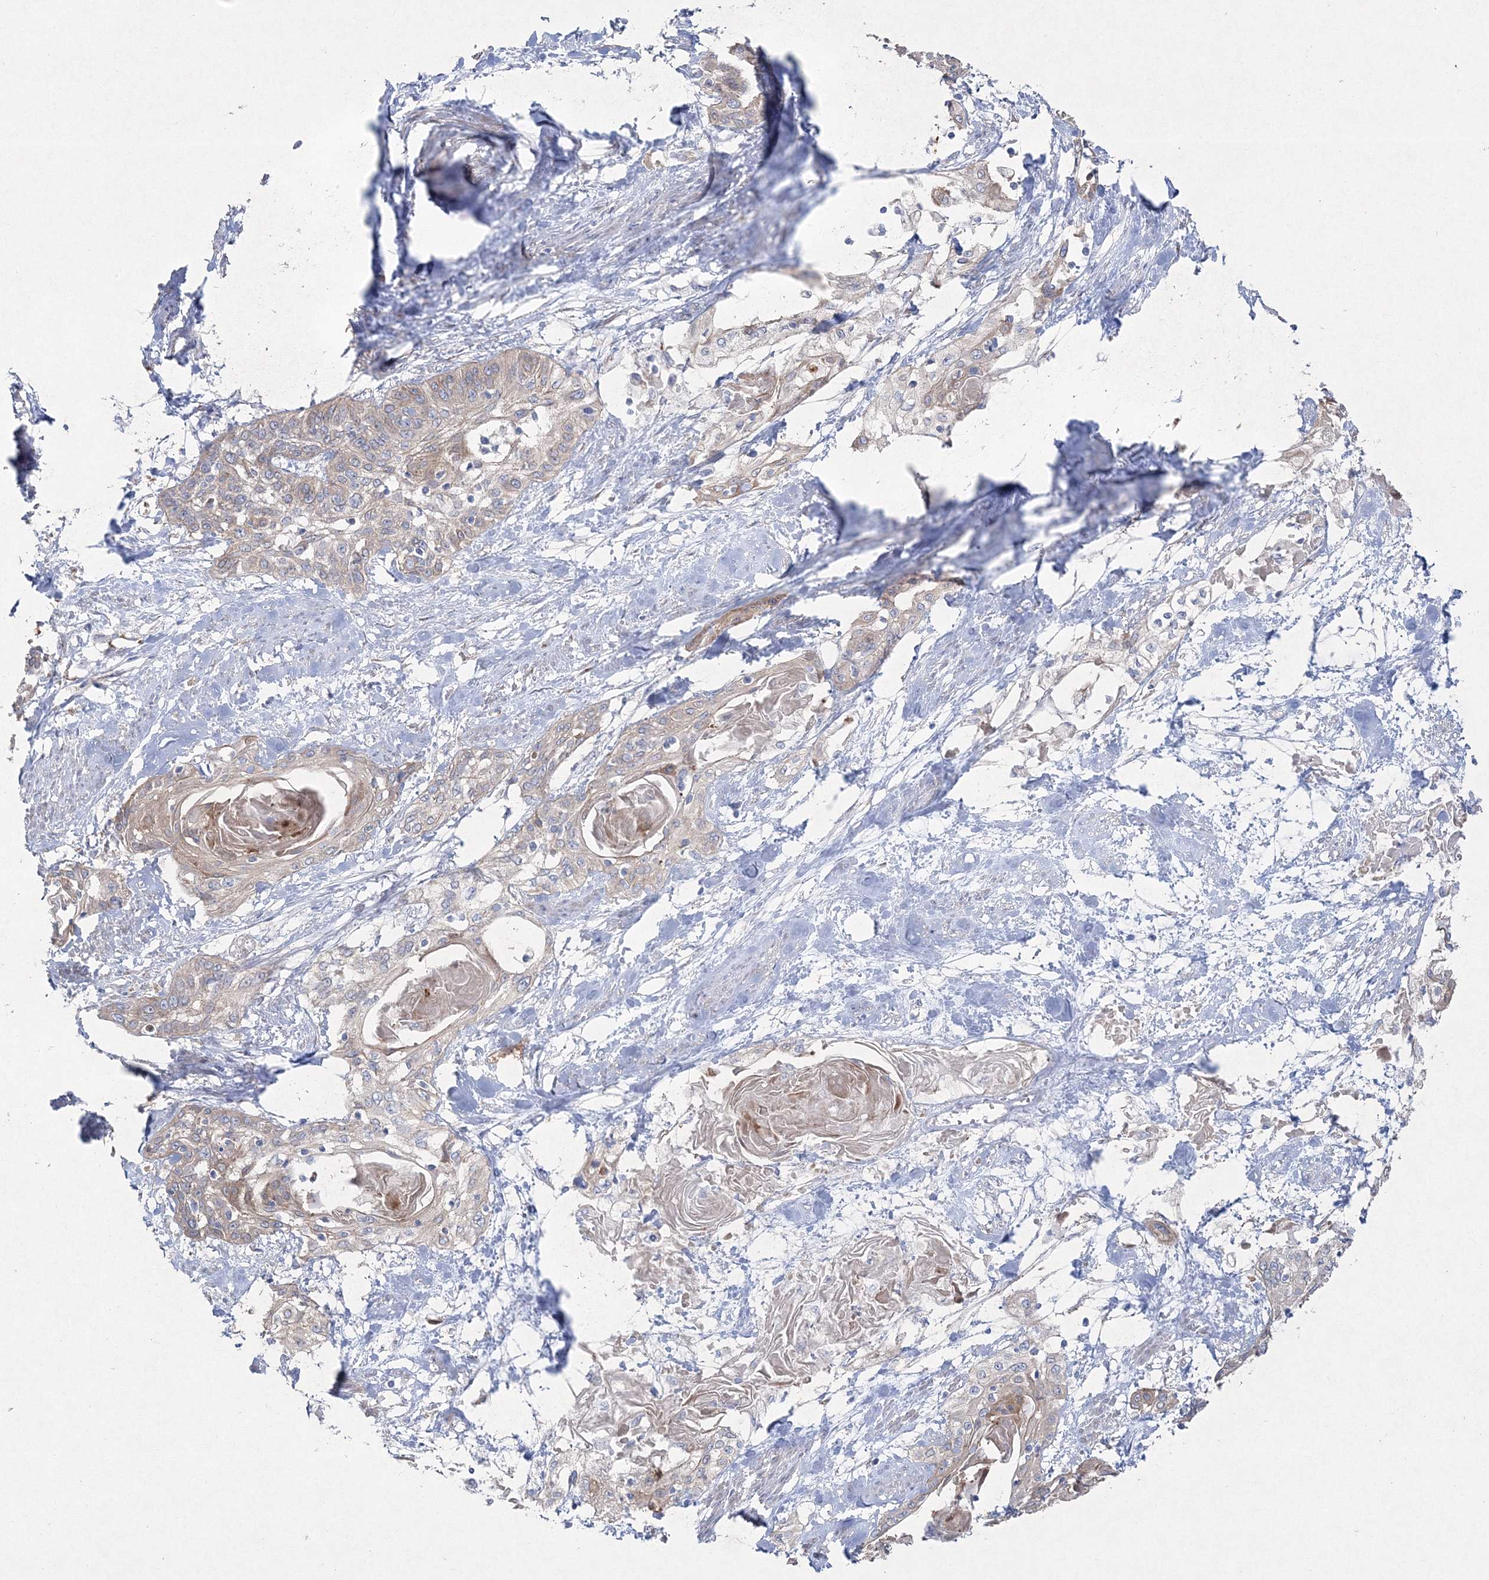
{"staining": {"intensity": "negative", "quantity": "none", "location": "none"}, "tissue": "cervical cancer", "cell_type": "Tumor cells", "image_type": "cancer", "snomed": [{"axis": "morphology", "description": "Squamous cell carcinoma, NOS"}, {"axis": "topography", "description": "Cervix"}], "caption": "Tumor cells are negative for brown protein staining in cervical cancer.", "gene": "NAA40", "patient": {"sex": "female", "age": 57}}